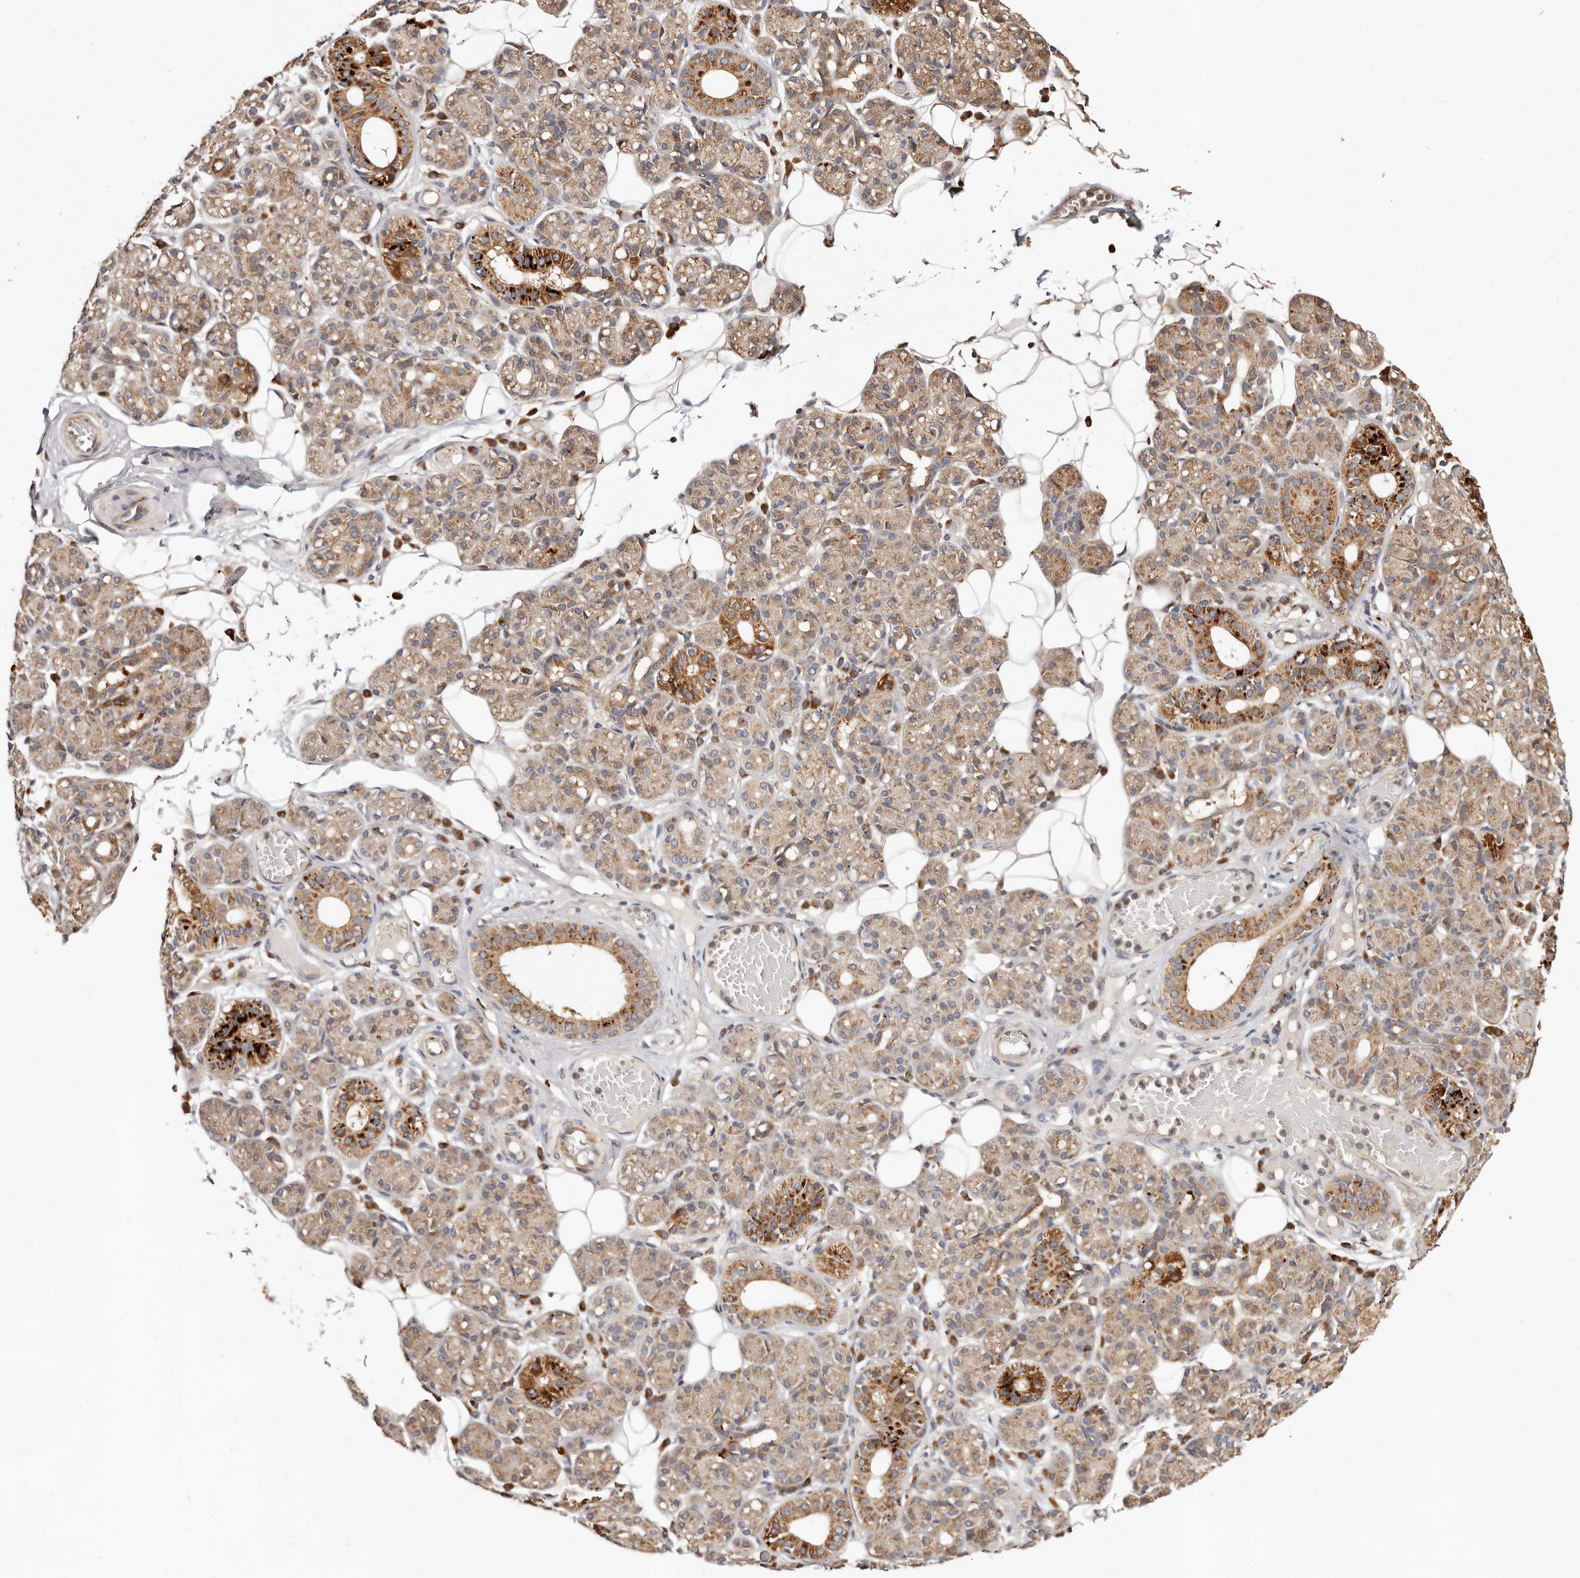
{"staining": {"intensity": "moderate", "quantity": ">75%", "location": "cytoplasmic/membranous"}, "tissue": "salivary gland", "cell_type": "Glandular cells", "image_type": "normal", "snomed": [{"axis": "morphology", "description": "Normal tissue, NOS"}, {"axis": "topography", "description": "Salivary gland"}], "caption": "High-power microscopy captured an immunohistochemistry photomicrograph of normal salivary gland, revealing moderate cytoplasmic/membranous positivity in about >75% of glandular cells.", "gene": "USP33", "patient": {"sex": "male", "age": 63}}